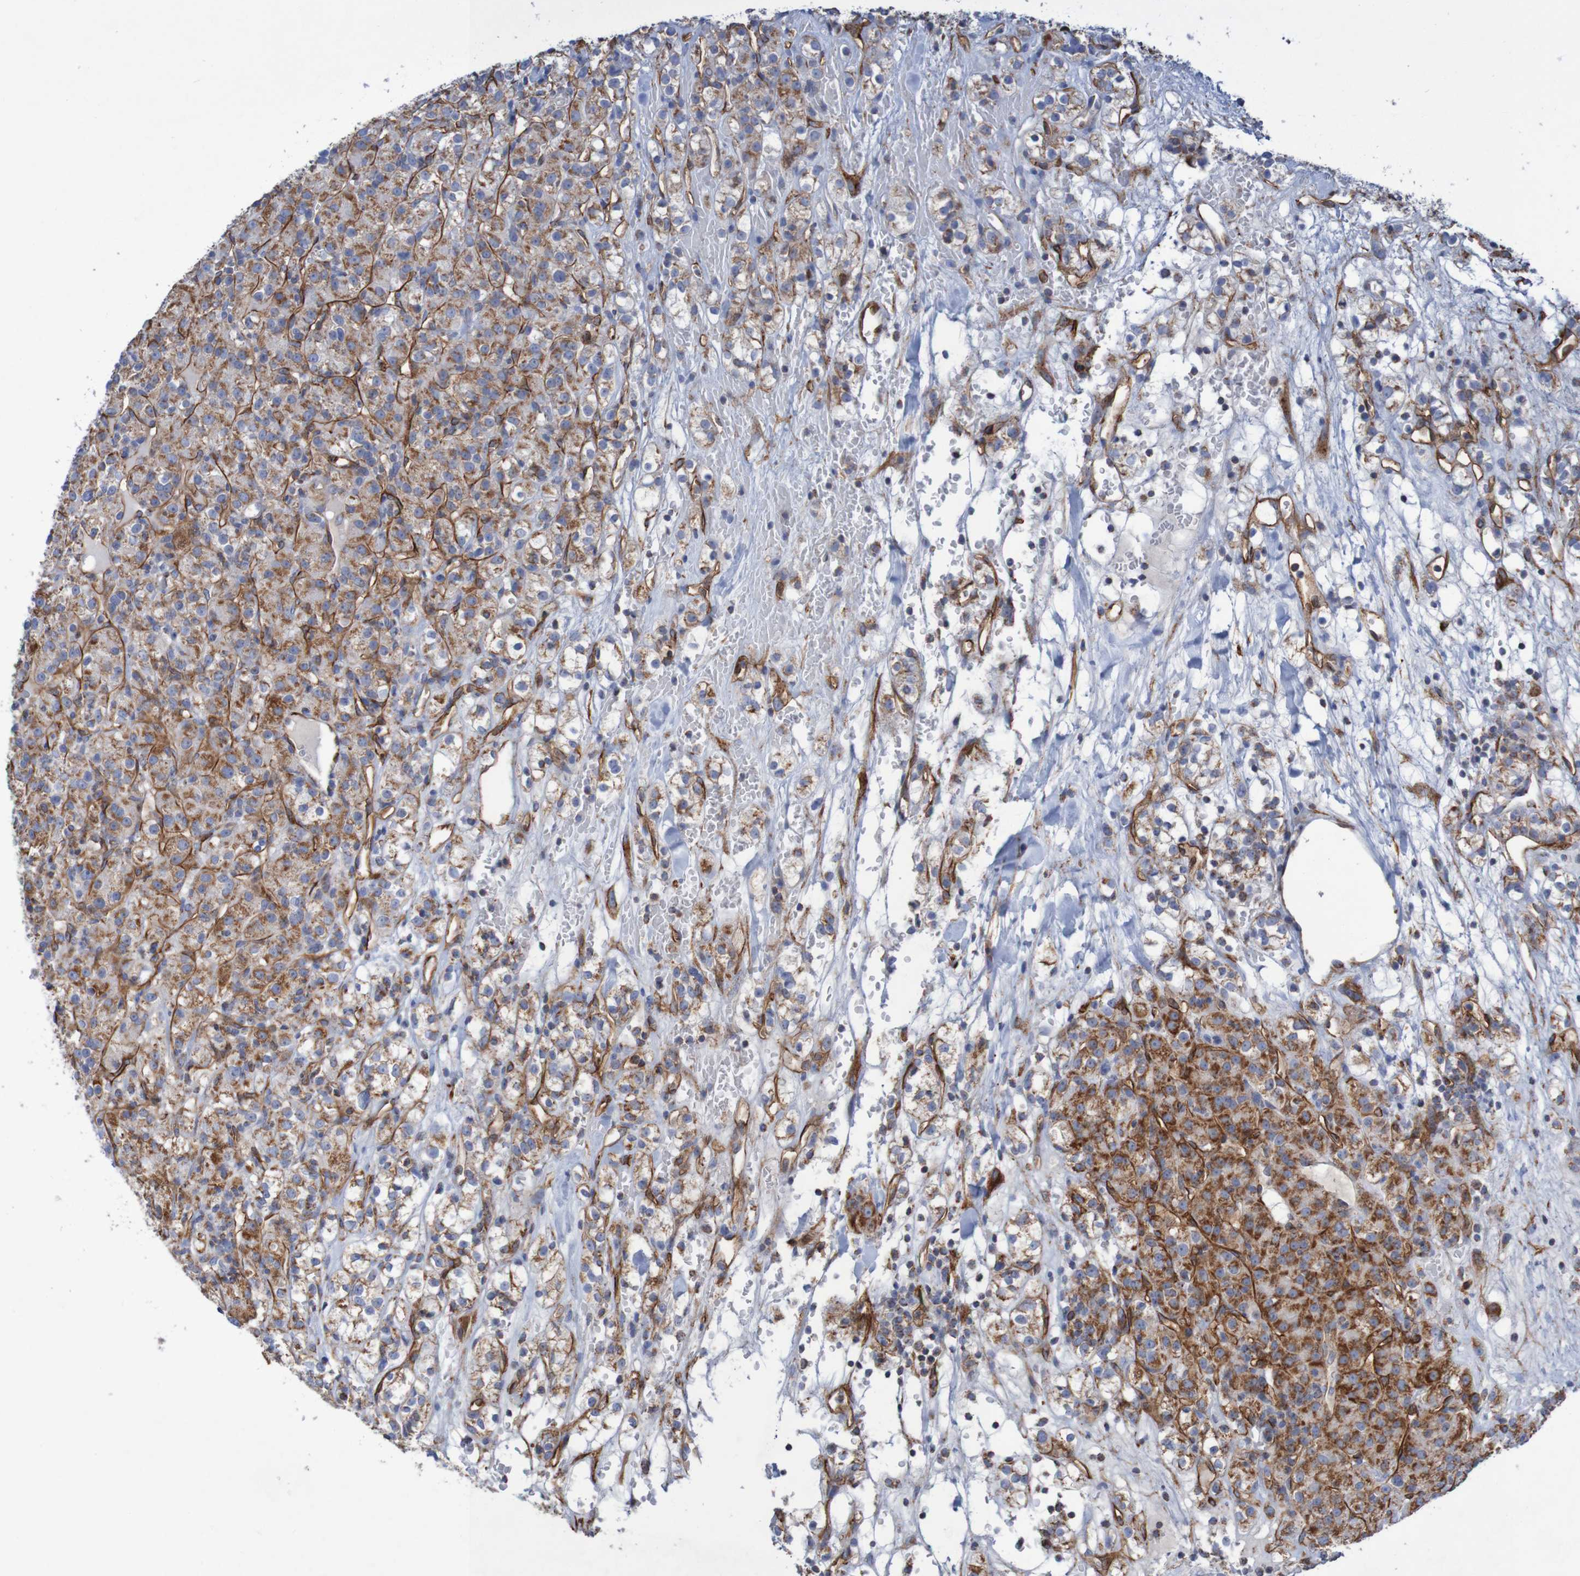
{"staining": {"intensity": "moderate", "quantity": ">75%", "location": "cytoplasmic/membranous"}, "tissue": "renal cancer", "cell_type": "Tumor cells", "image_type": "cancer", "snomed": [{"axis": "morphology", "description": "Normal tissue, NOS"}, {"axis": "morphology", "description": "Adenocarcinoma, NOS"}, {"axis": "topography", "description": "Kidney"}], "caption": "A micrograph of renal cancer (adenocarcinoma) stained for a protein shows moderate cytoplasmic/membranous brown staining in tumor cells. Nuclei are stained in blue.", "gene": "MMEL1", "patient": {"sex": "male", "age": 61}}